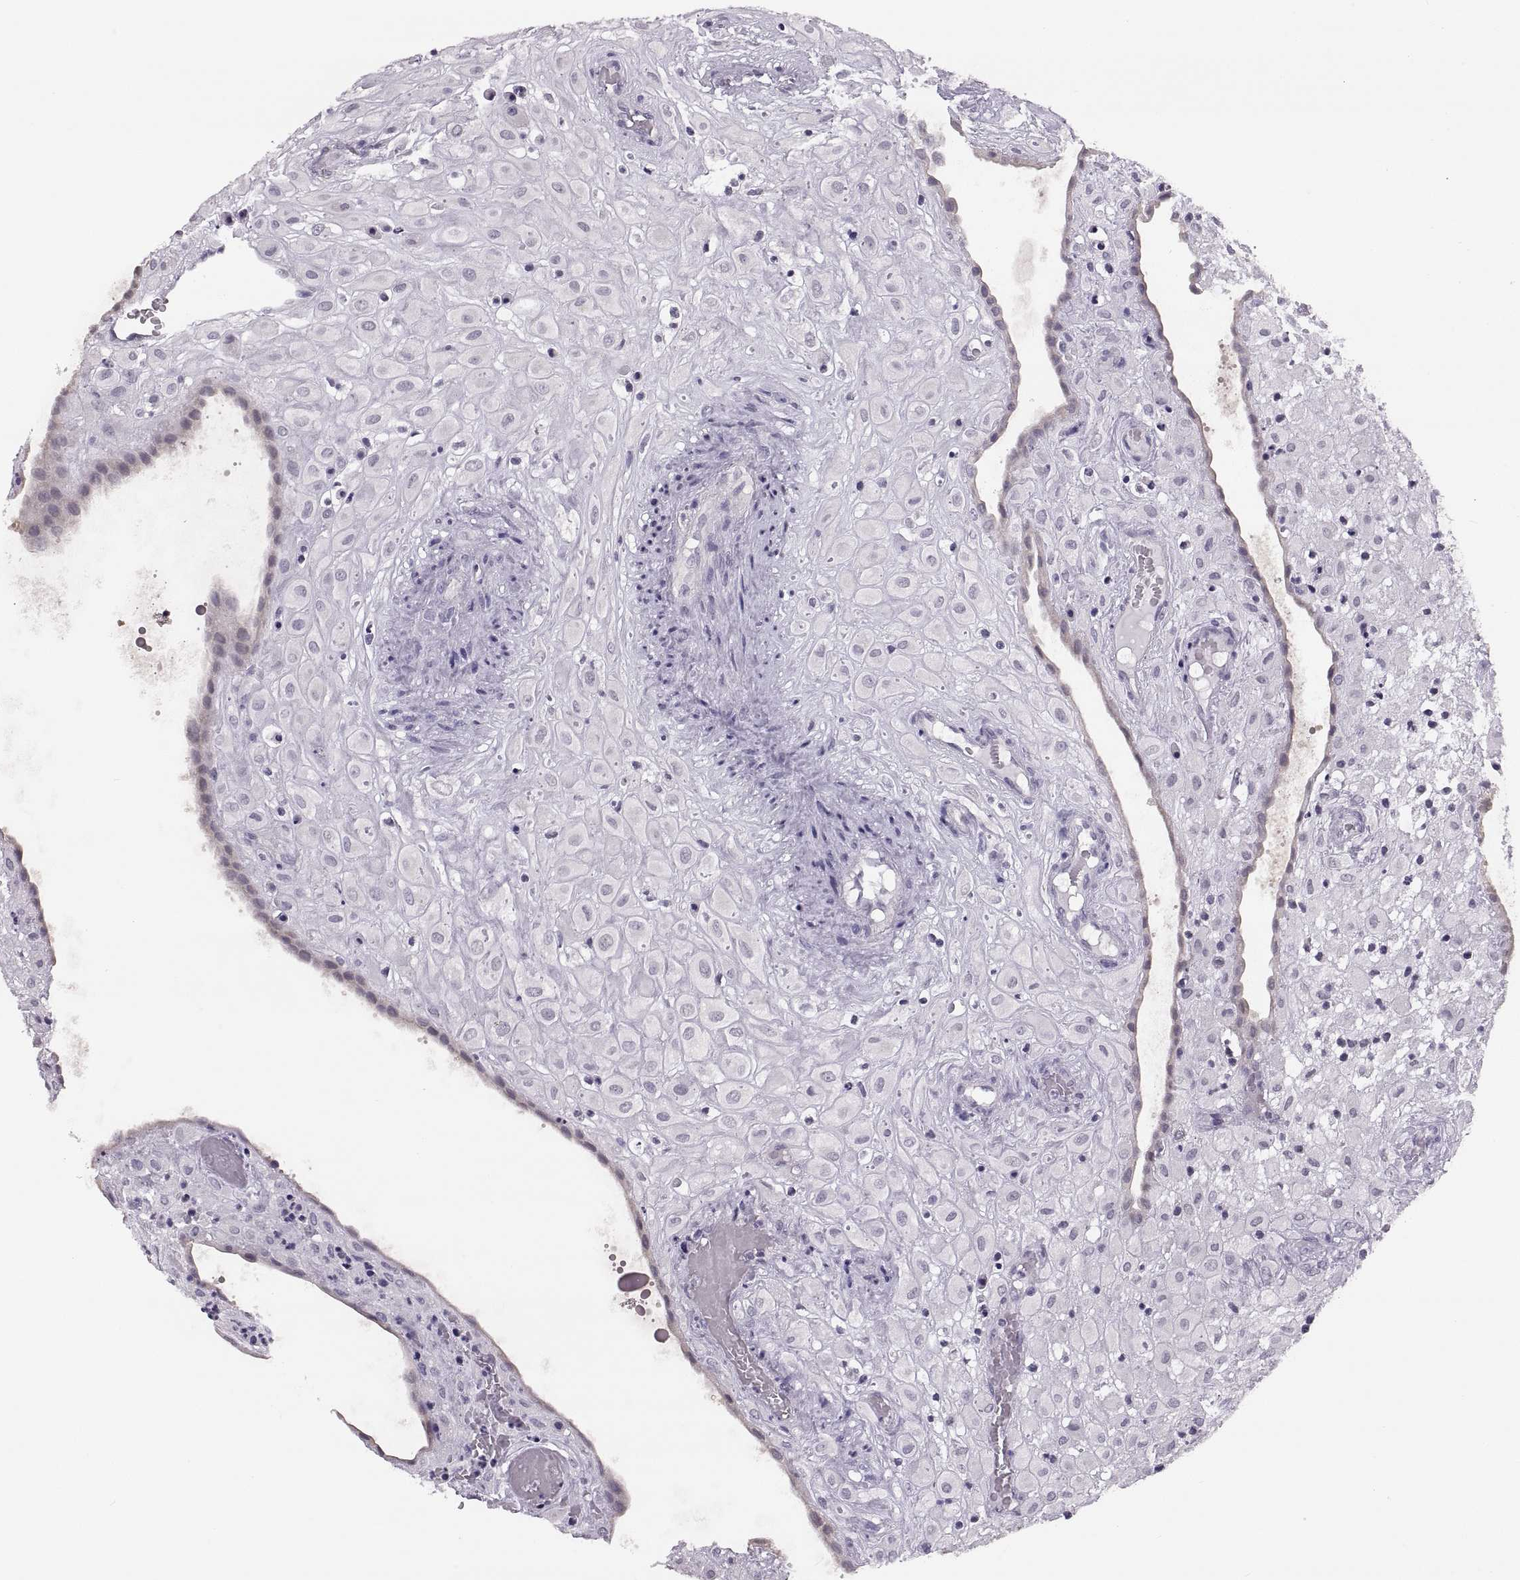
{"staining": {"intensity": "negative", "quantity": "none", "location": "none"}, "tissue": "placenta", "cell_type": "Decidual cells", "image_type": "normal", "snomed": [{"axis": "morphology", "description": "Normal tissue, NOS"}, {"axis": "topography", "description": "Placenta"}], "caption": "Decidual cells show no significant positivity in unremarkable placenta.", "gene": "ADH6", "patient": {"sex": "female", "age": 24}}